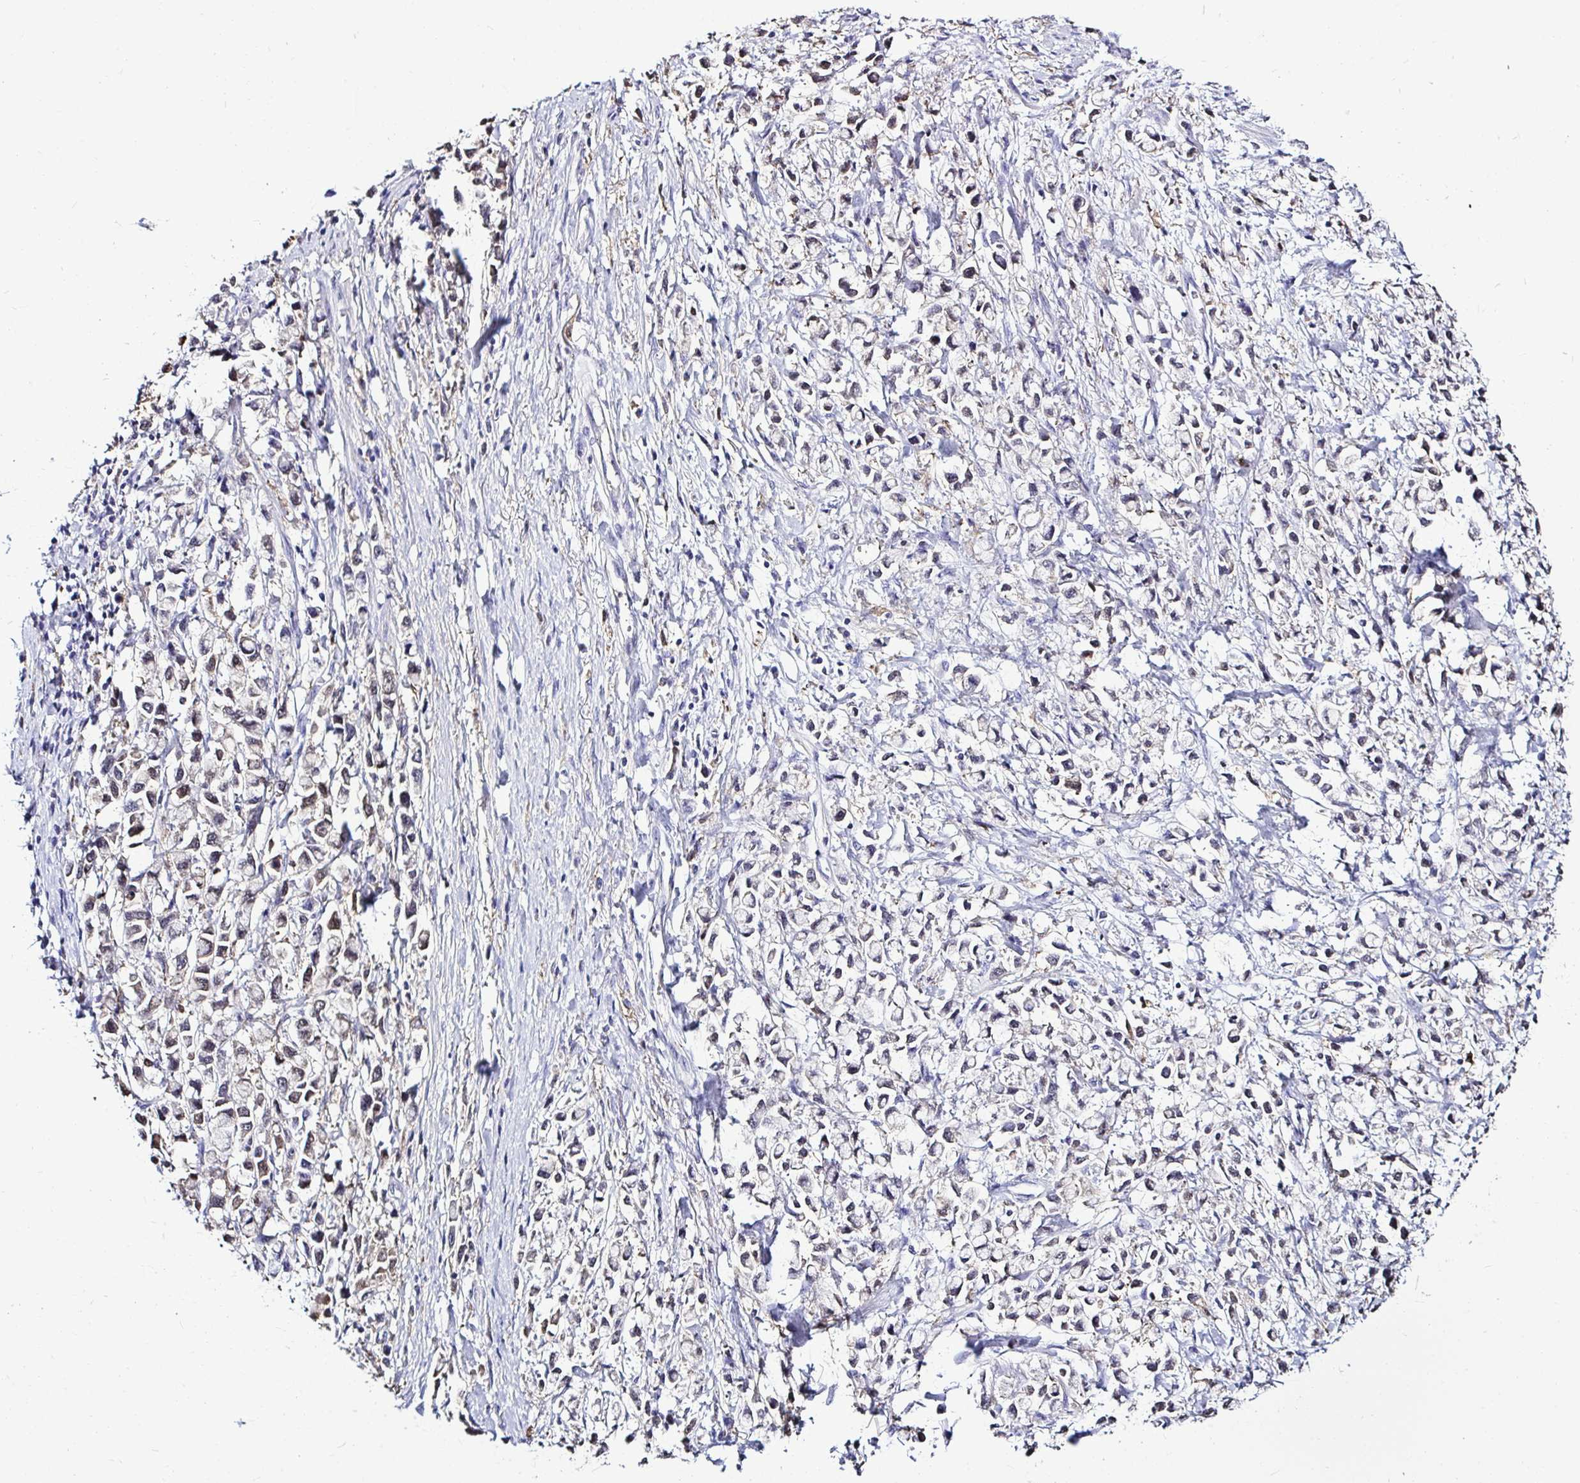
{"staining": {"intensity": "negative", "quantity": "none", "location": "none"}, "tissue": "stomach cancer", "cell_type": "Tumor cells", "image_type": "cancer", "snomed": [{"axis": "morphology", "description": "Adenocarcinoma, NOS"}, {"axis": "topography", "description": "Stomach"}], "caption": "This photomicrograph is of stomach adenocarcinoma stained with IHC to label a protein in brown with the nuclei are counter-stained blue. There is no positivity in tumor cells.", "gene": "IDH1", "patient": {"sex": "female", "age": 81}}